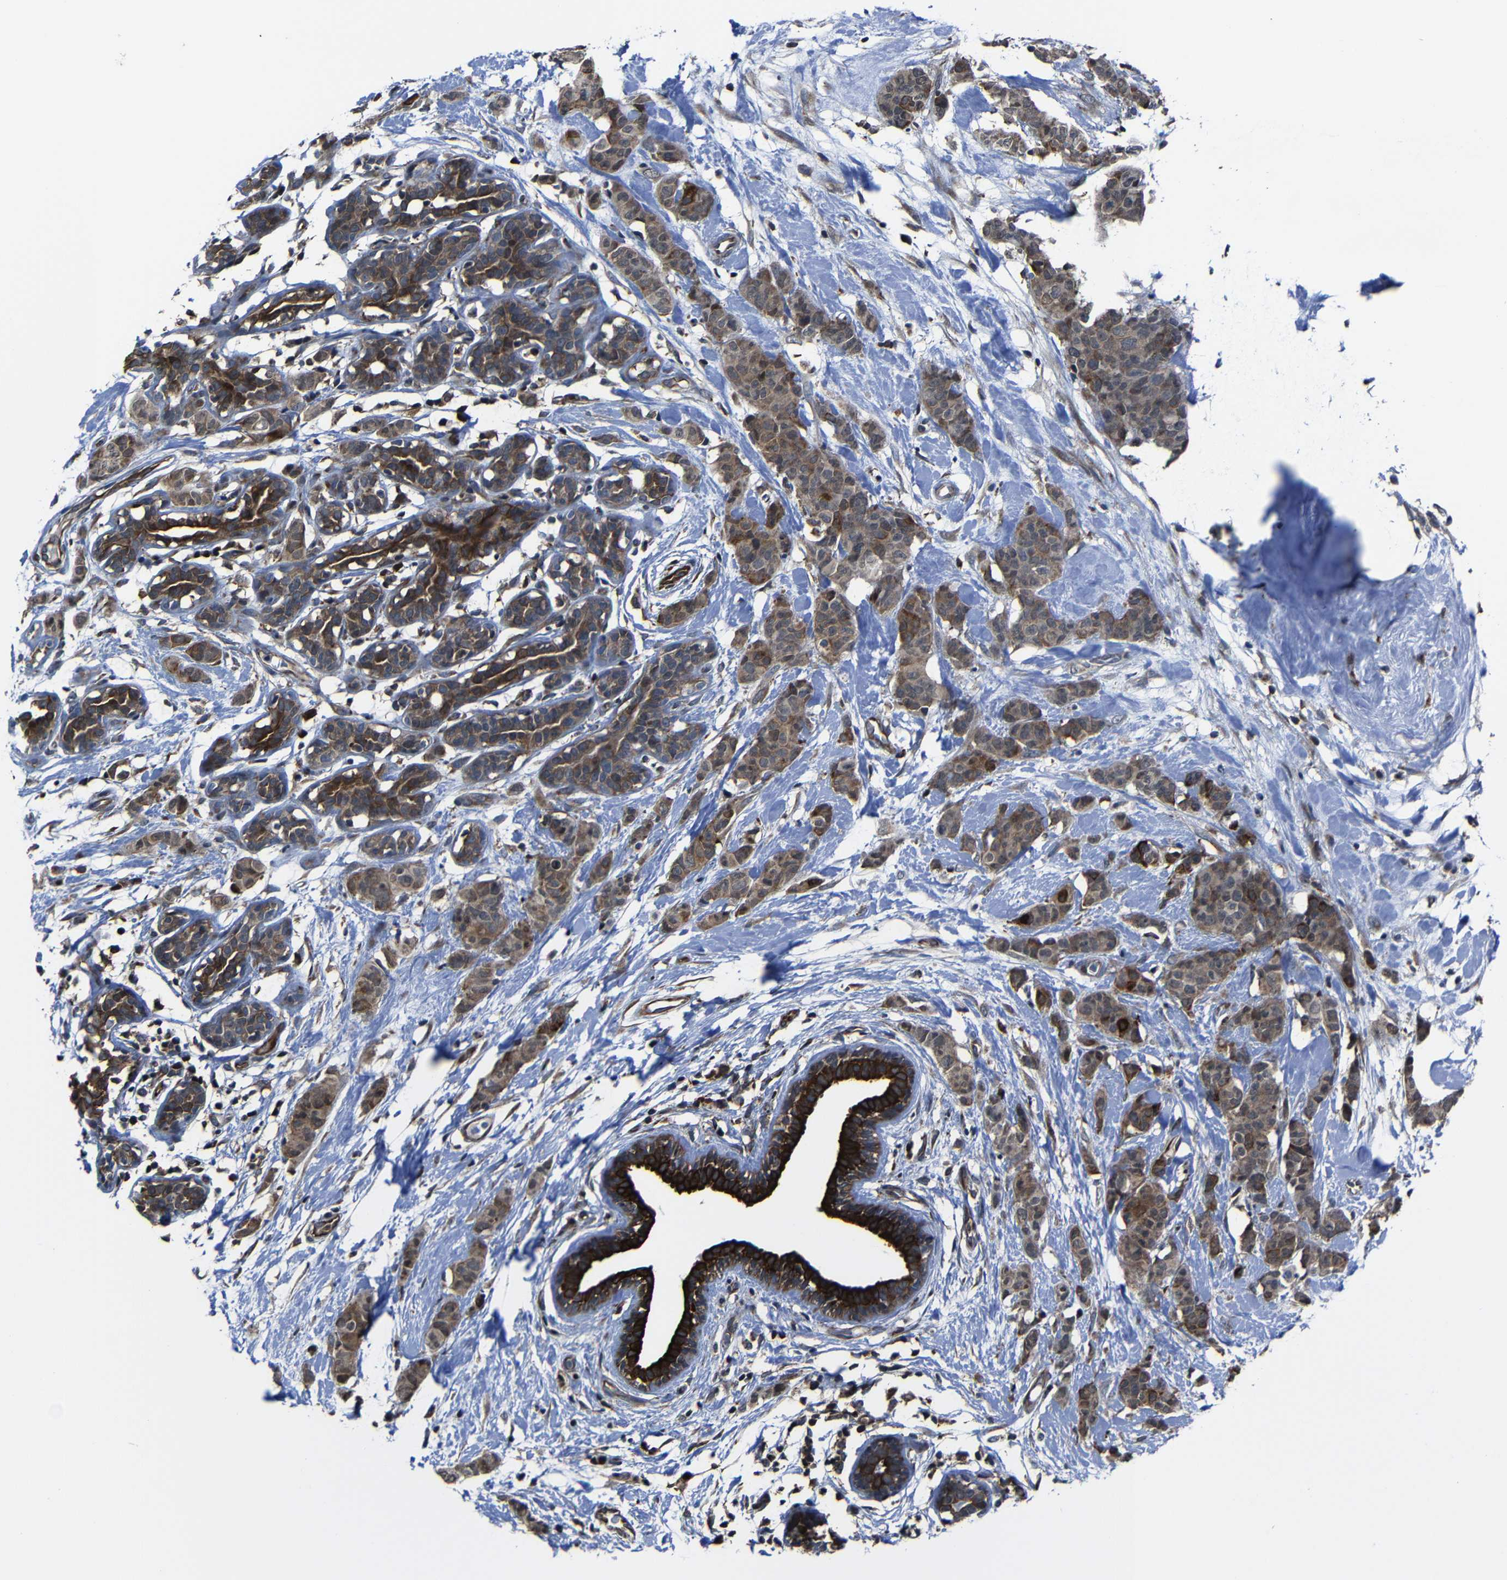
{"staining": {"intensity": "moderate", "quantity": ">75%", "location": "cytoplasmic/membranous"}, "tissue": "breast cancer", "cell_type": "Tumor cells", "image_type": "cancer", "snomed": [{"axis": "morphology", "description": "Normal tissue, NOS"}, {"axis": "morphology", "description": "Duct carcinoma"}, {"axis": "topography", "description": "Breast"}], "caption": "Breast invasive ductal carcinoma tissue reveals moderate cytoplasmic/membranous staining in about >75% of tumor cells (Brightfield microscopy of DAB IHC at high magnification).", "gene": "KIAA0513", "patient": {"sex": "female", "age": 40}}